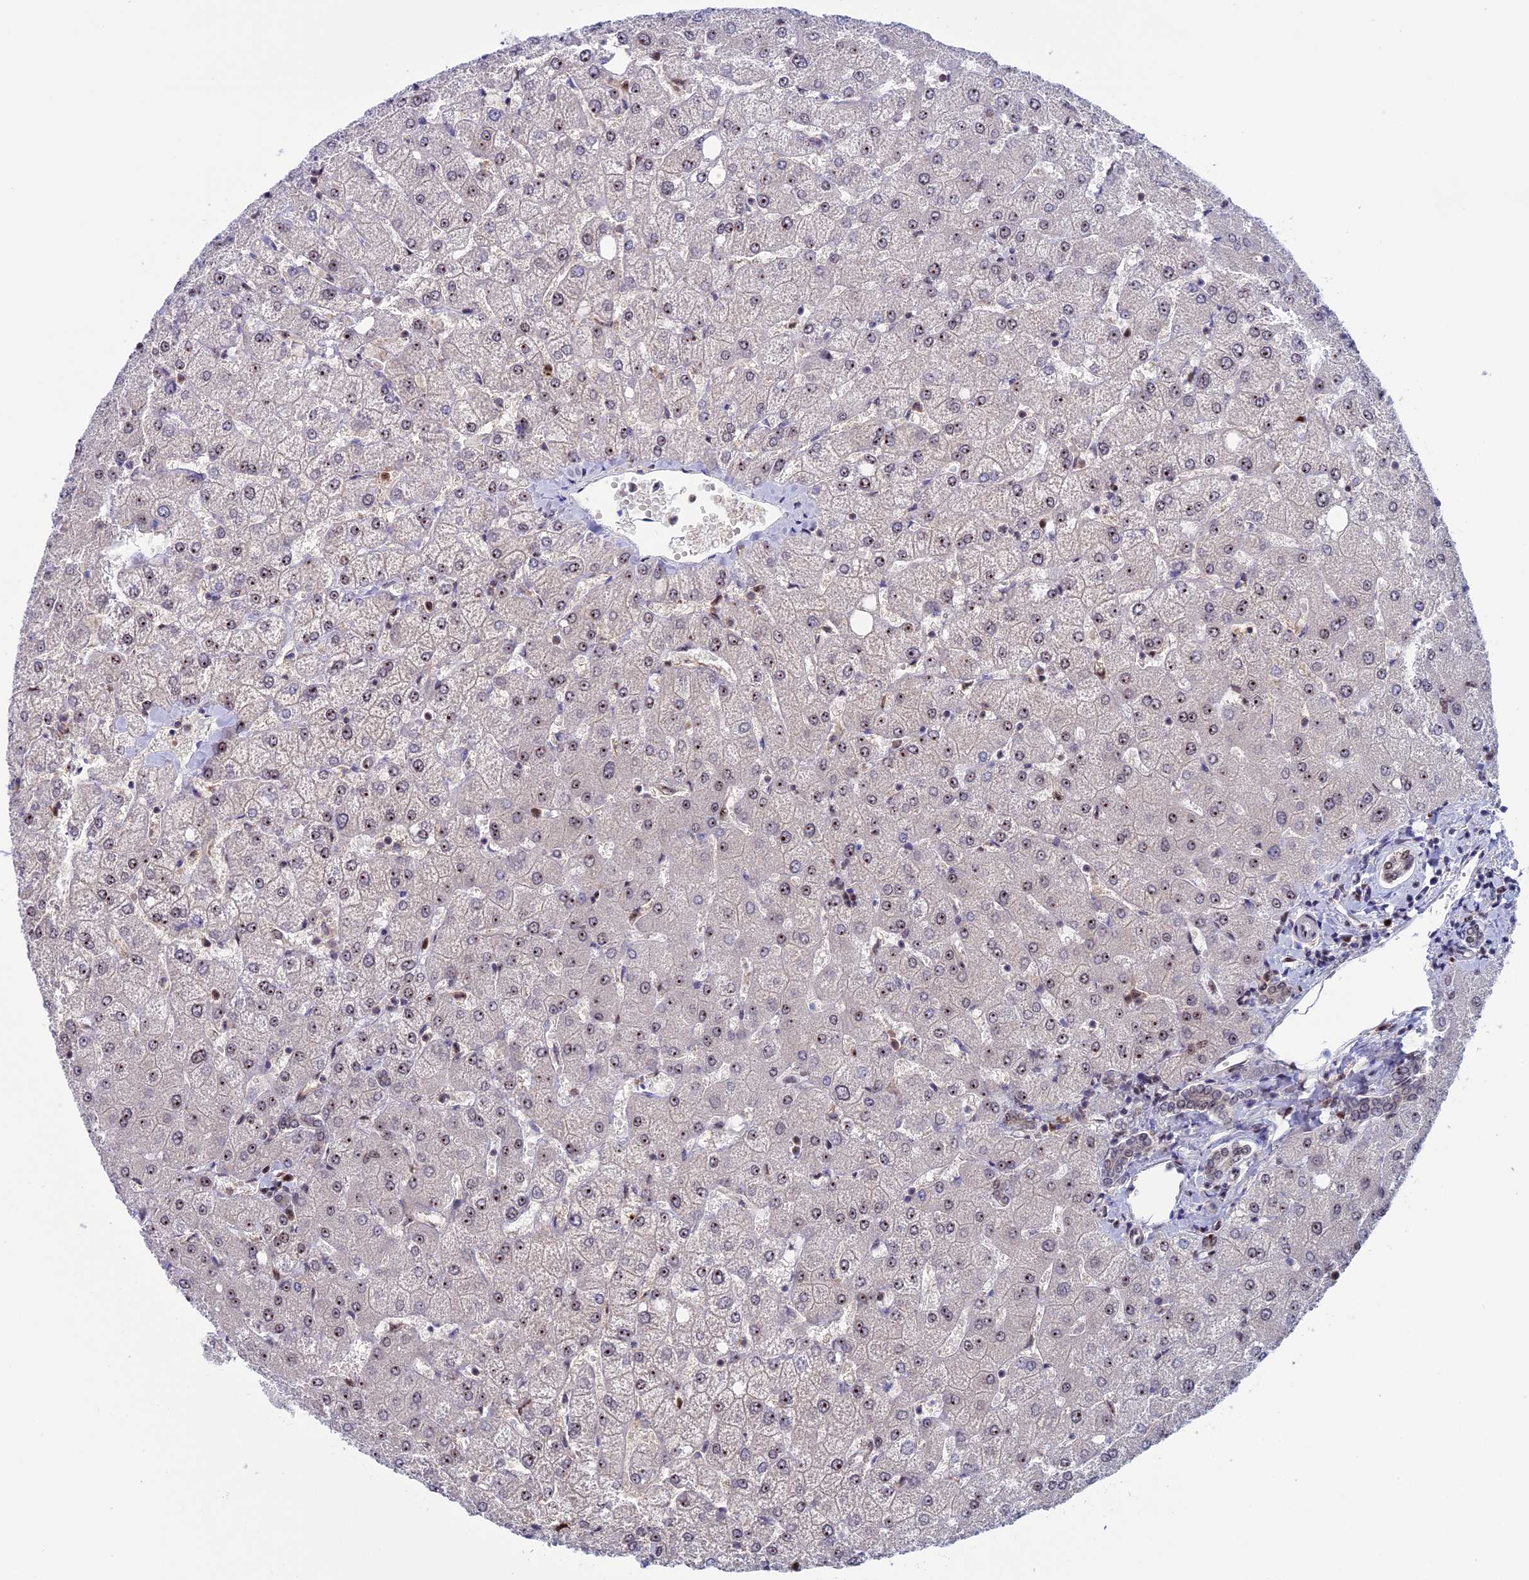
{"staining": {"intensity": "weak", "quantity": "25%-75%", "location": "nuclear"}, "tissue": "liver", "cell_type": "Cholangiocytes", "image_type": "normal", "snomed": [{"axis": "morphology", "description": "Normal tissue, NOS"}, {"axis": "topography", "description": "Liver"}], "caption": "An image of human liver stained for a protein exhibits weak nuclear brown staining in cholangiocytes. Using DAB (3,3'-diaminobenzidine) (brown) and hematoxylin (blue) stains, captured at high magnification using brightfield microscopy.", "gene": "CCDC86", "patient": {"sex": "female", "age": 54}}